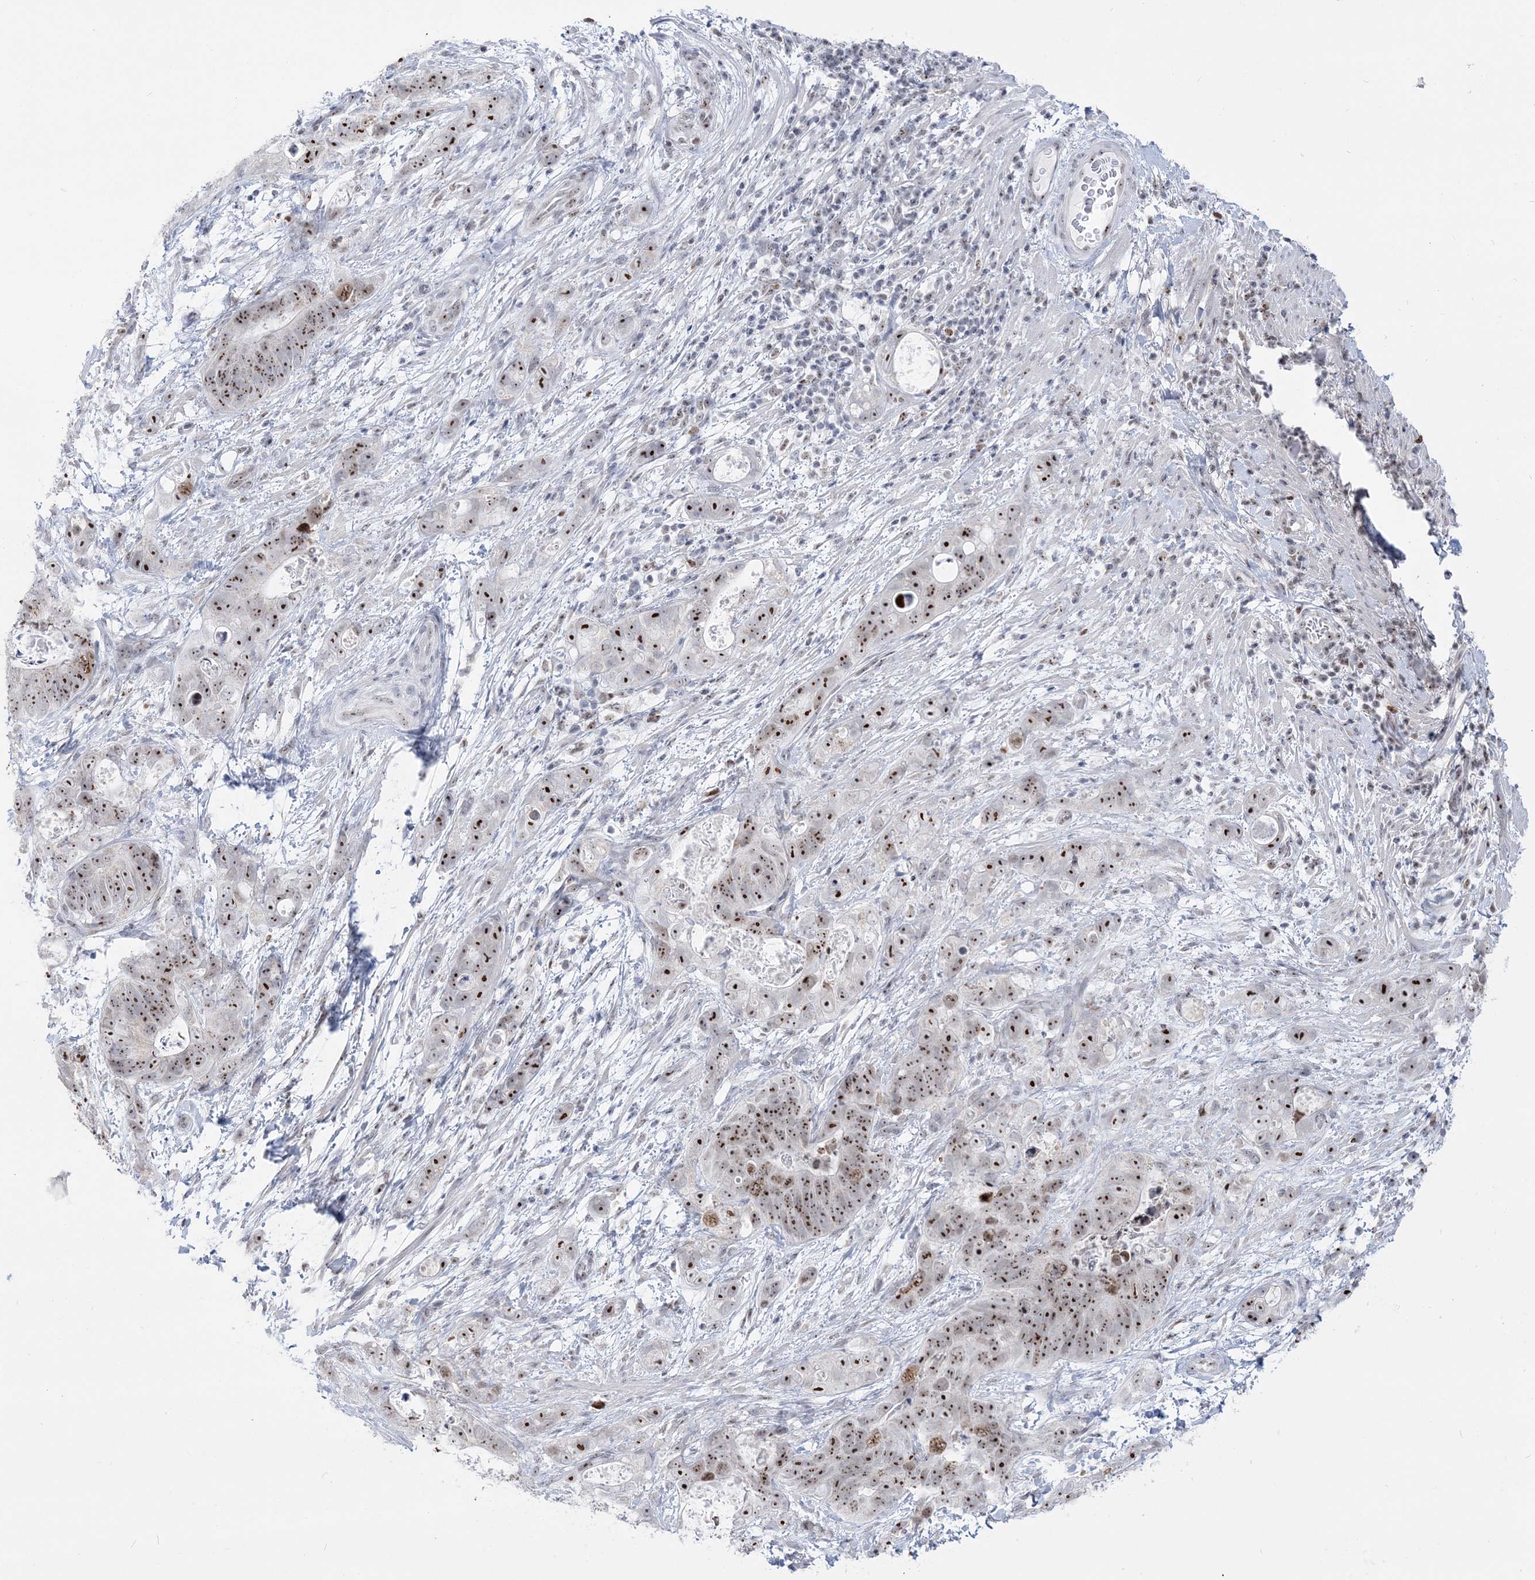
{"staining": {"intensity": "moderate", "quantity": ">75%", "location": "nuclear"}, "tissue": "stomach cancer", "cell_type": "Tumor cells", "image_type": "cancer", "snomed": [{"axis": "morphology", "description": "Normal tissue, NOS"}, {"axis": "morphology", "description": "Adenocarcinoma, NOS"}, {"axis": "topography", "description": "Stomach"}], "caption": "Protein positivity by immunohistochemistry (IHC) shows moderate nuclear staining in about >75% of tumor cells in stomach adenocarcinoma. (brown staining indicates protein expression, while blue staining denotes nuclei).", "gene": "DDX21", "patient": {"sex": "female", "age": 89}}